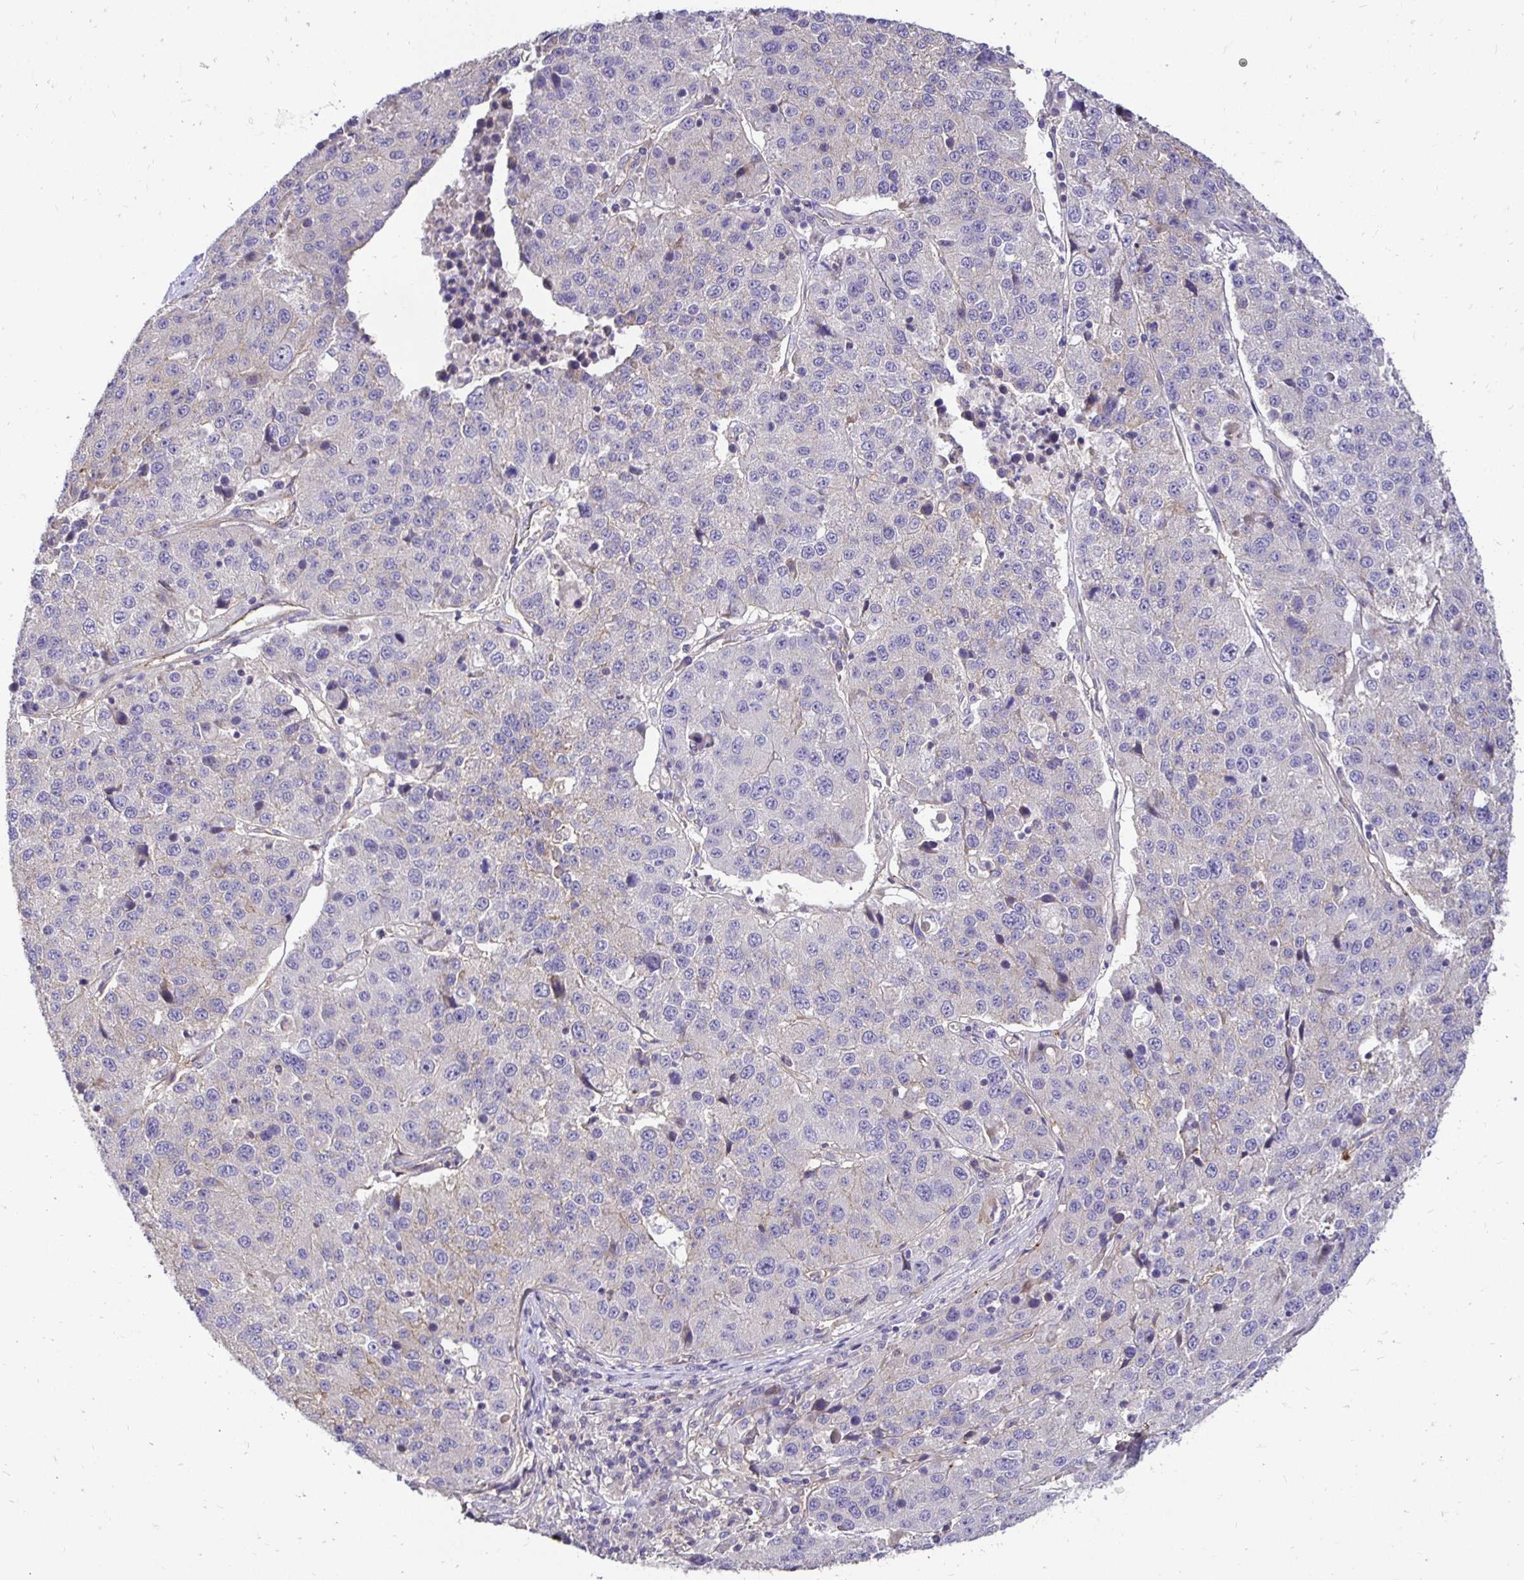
{"staining": {"intensity": "negative", "quantity": "none", "location": "none"}, "tissue": "stomach cancer", "cell_type": "Tumor cells", "image_type": "cancer", "snomed": [{"axis": "morphology", "description": "Adenocarcinoma, NOS"}, {"axis": "topography", "description": "Stomach"}], "caption": "Stomach adenocarcinoma was stained to show a protein in brown. There is no significant staining in tumor cells.", "gene": "SLC9A1", "patient": {"sex": "male", "age": 71}}